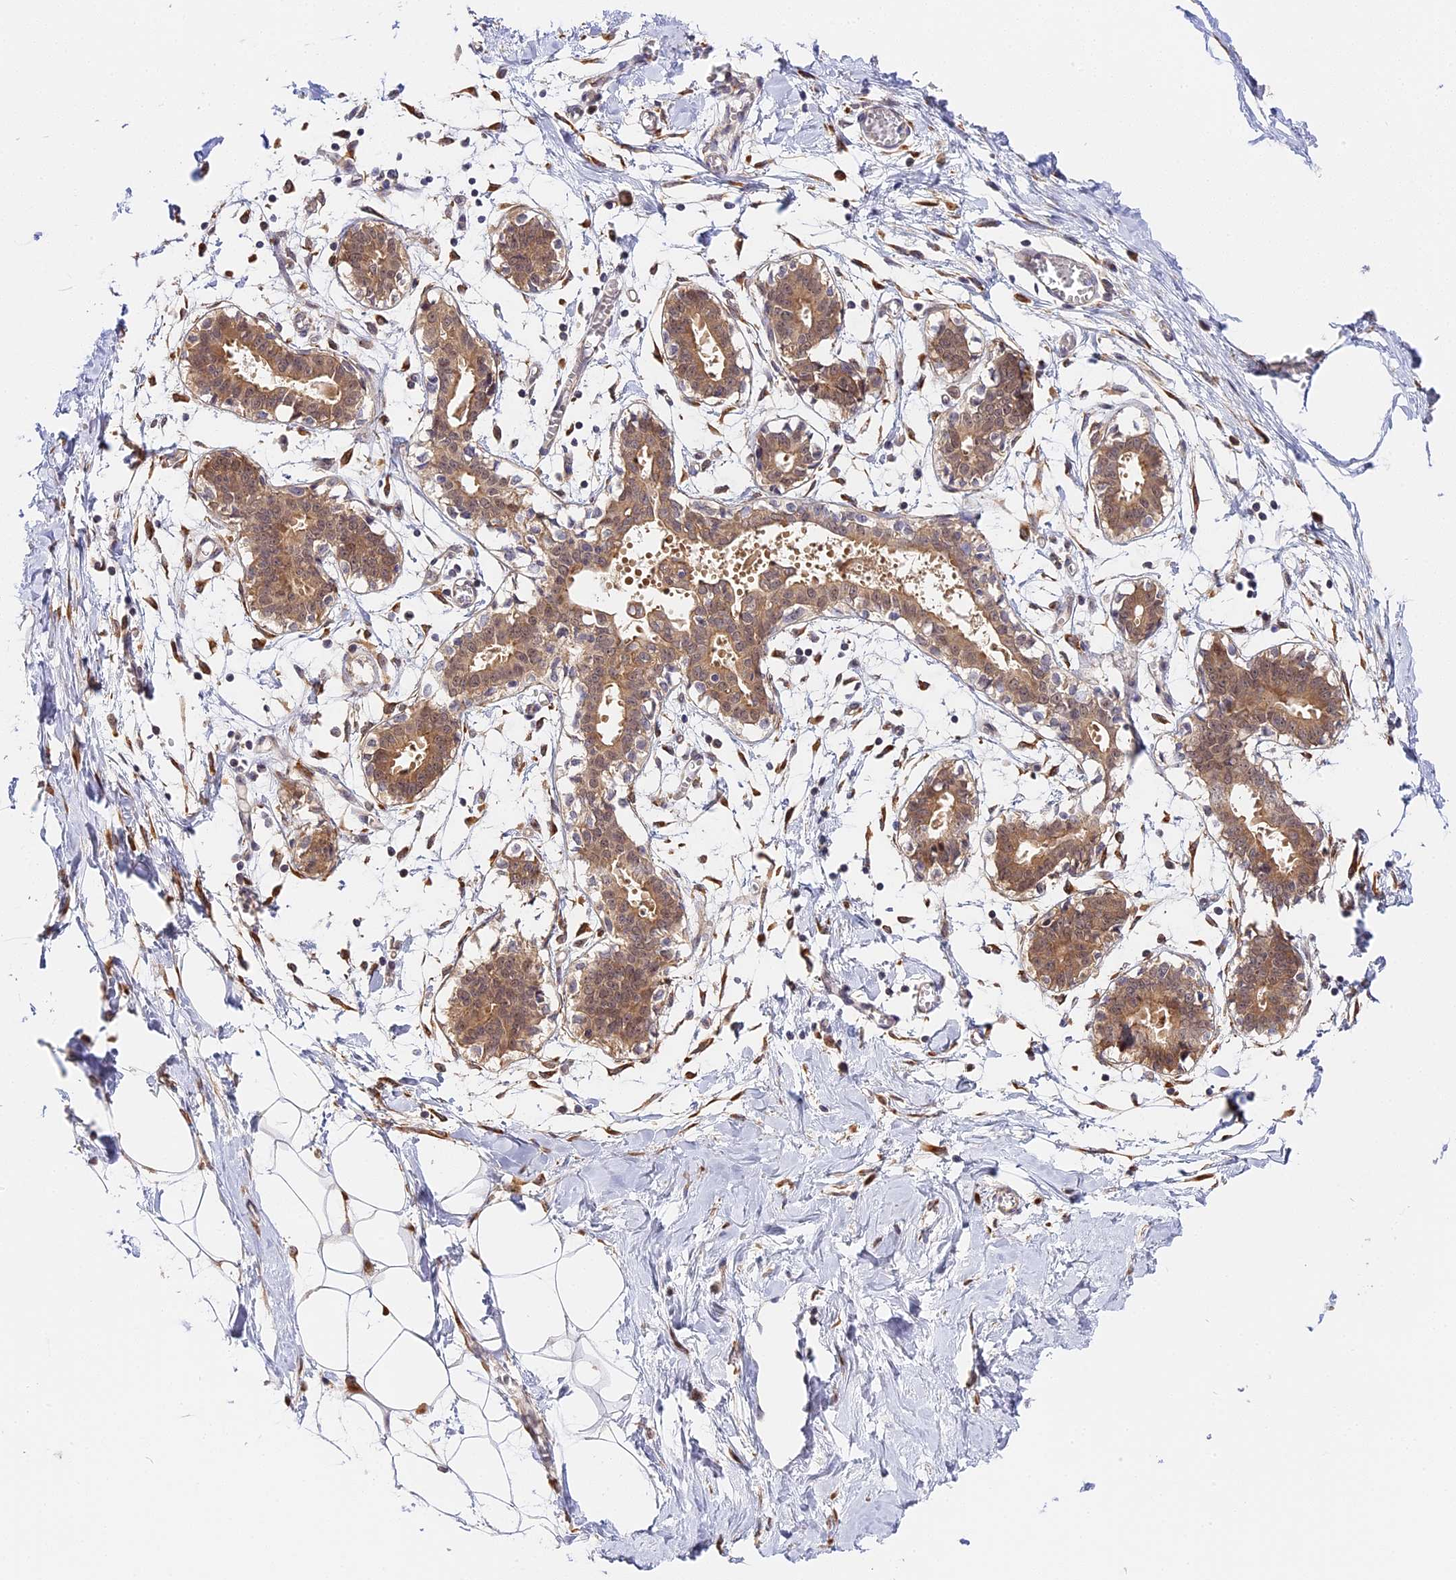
{"staining": {"intensity": "moderate", "quantity": ">75%", "location": "cytoplasmic/membranous"}, "tissue": "breast", "cell_type": "Adipocytes", "image_type": "normal", "snomed": [{"axis": "morphology", "description": "Normal tissue, NOS"}, {"axis": "topography", "description": "Breast"}], "caption": "Immunohistochemistry (DAB (3,3'-diaminobenzidine)) staining of normal breast reveals moderate cytoplasmic/membranous protein positivity in about >75% of adipocytes. The protein is shown in brown color, while the nuclei are stained blue.", "gene": "IMPACT", "patient": {"sex": "female", "age": 27}}